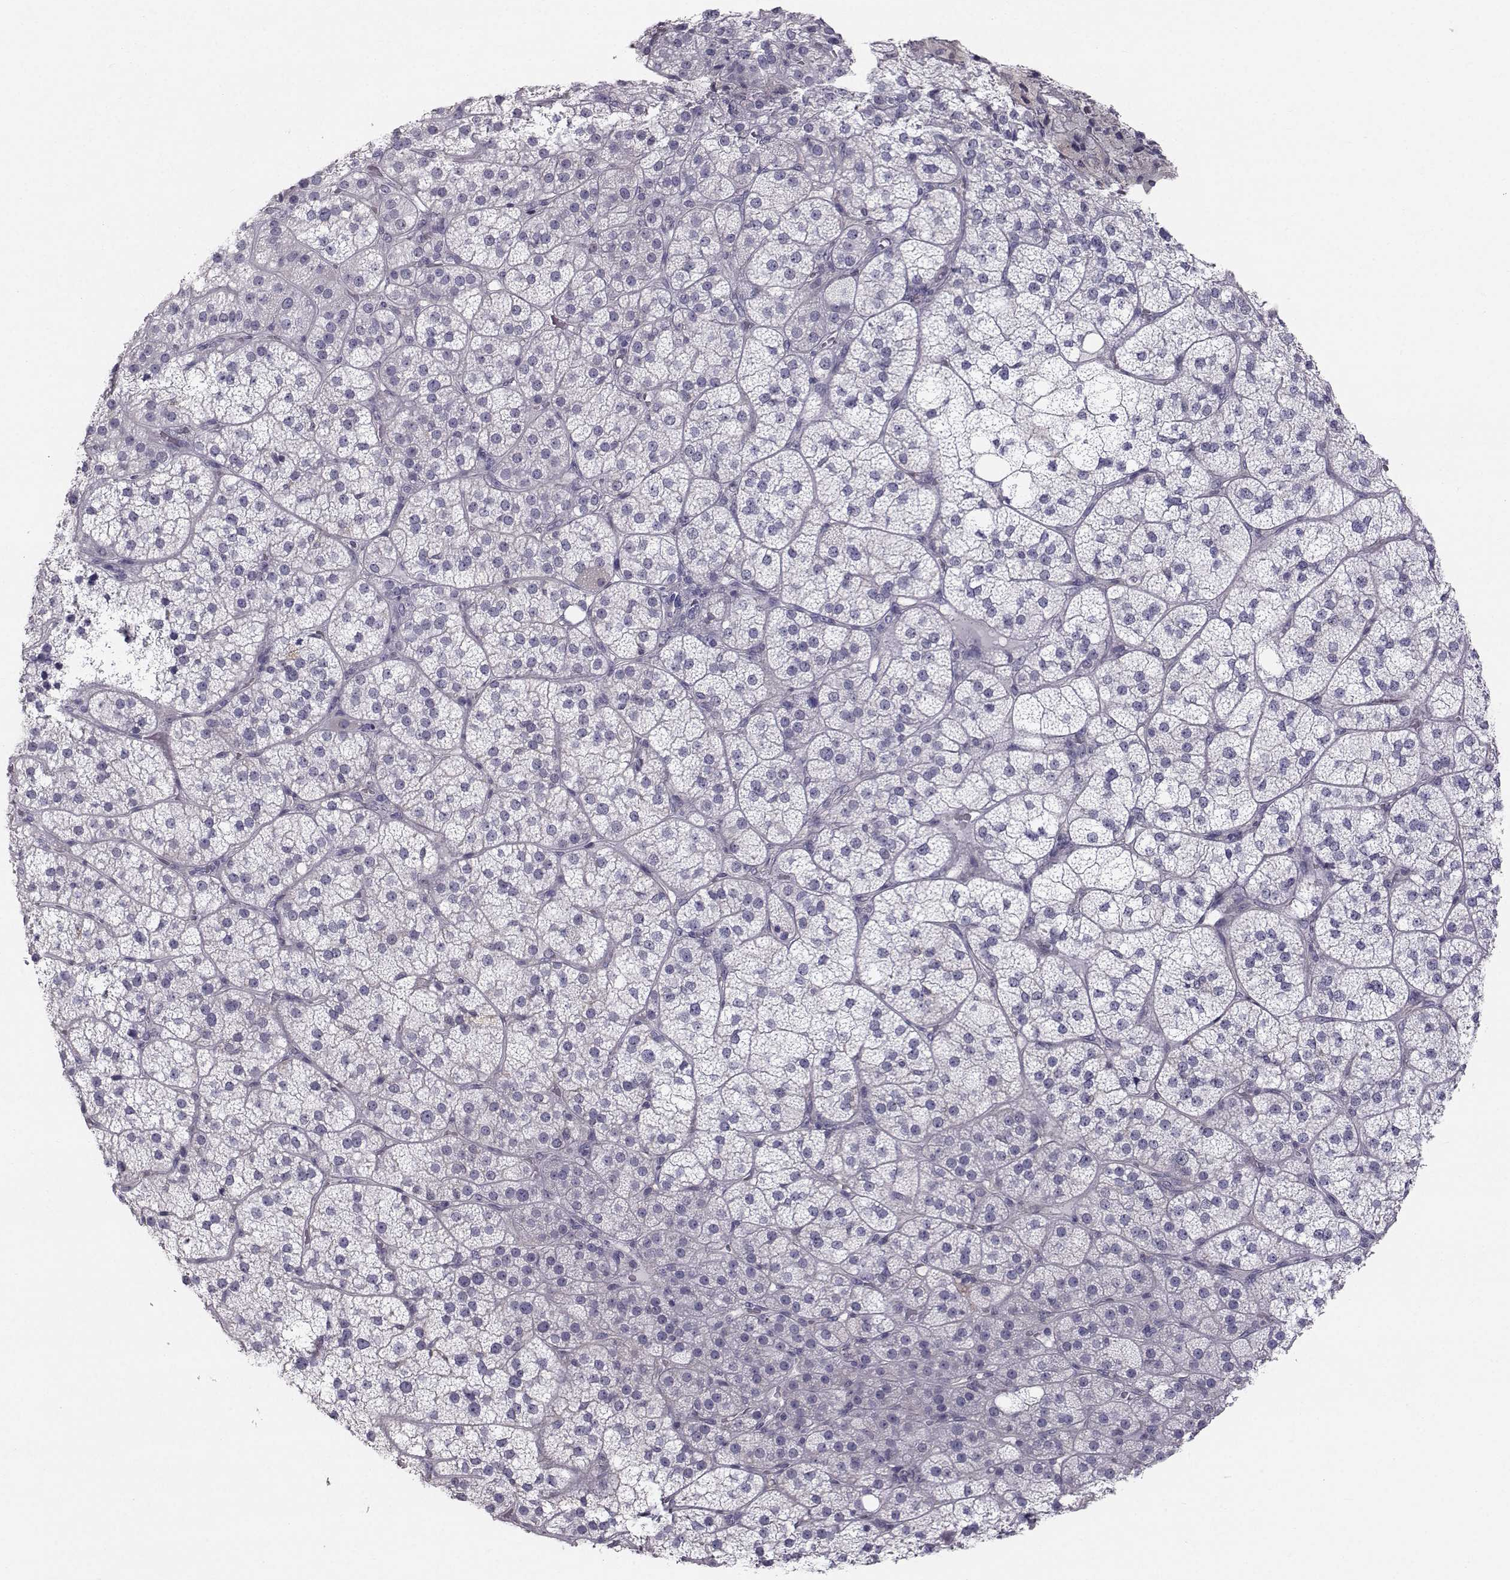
{"staining": {"intensity": "negative", "quantity": "none", "location": "none"}, "tissue": "adrenal gland", "cell_type": "Glandular cells", "image_type": "normal", "snomed": [{"axis": "morphology", "description": "Normal tissue, NOS"}, {"axis": "topography", "description": "Adrenal gland"}], "caption": "Glandular cells show no significant protein staining in unremarkable adrenal gland. The staining is performed using DAB (3,3'-diaminobenzidine) brown chromogen with nuclei counter-stained in using hematoxylin.", "gene": "SPDYE4", "patient": {"sex": "female", "age": 60}}